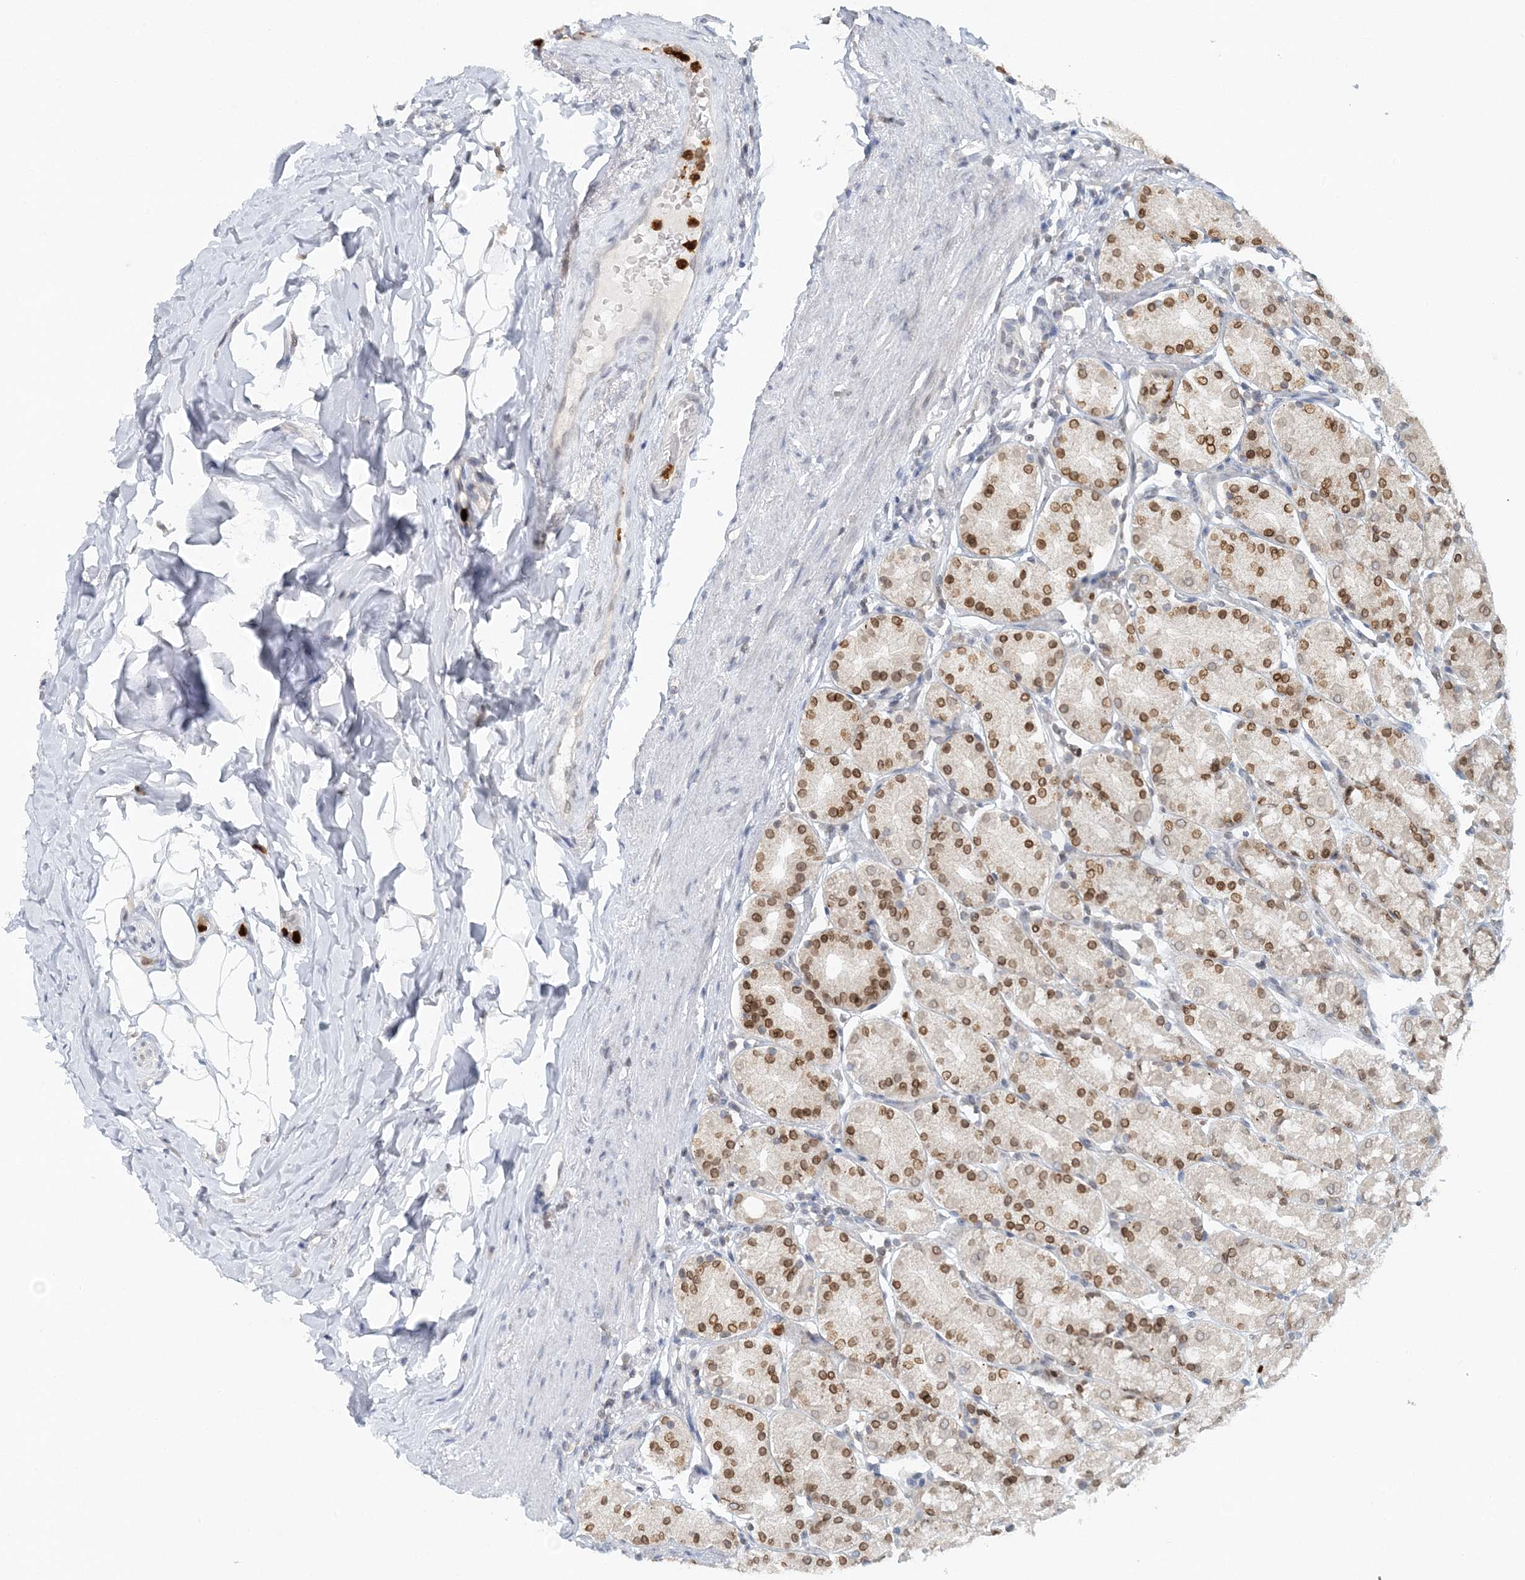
{"staining": {"intensity": "moderate", "quantity": ">75%", "location": "cytoplasmic/membranous,nuclear"}, "tissue": "stomach", "cell_type": "Glandular cells", "image_type": "normal", "snomed": [{"axis": "morphology", "description": "Normal tissue, NOS"}, {"axis": "topography", "description": "Stomach, upper"}], "caption": "Protein staining of benign stomach exhibits moderate cytoplasmic/membranous,nuclear positivity in about >75% of glandular cells. The protein of interest is stained brown, and the nuclei are stained in blue (DAB (3,3'-diaminobenzidine) IHC with brightfield microscopy, high magnification).", "gene": "NUP54", "patient": {"sex": "male", "age": 68}}